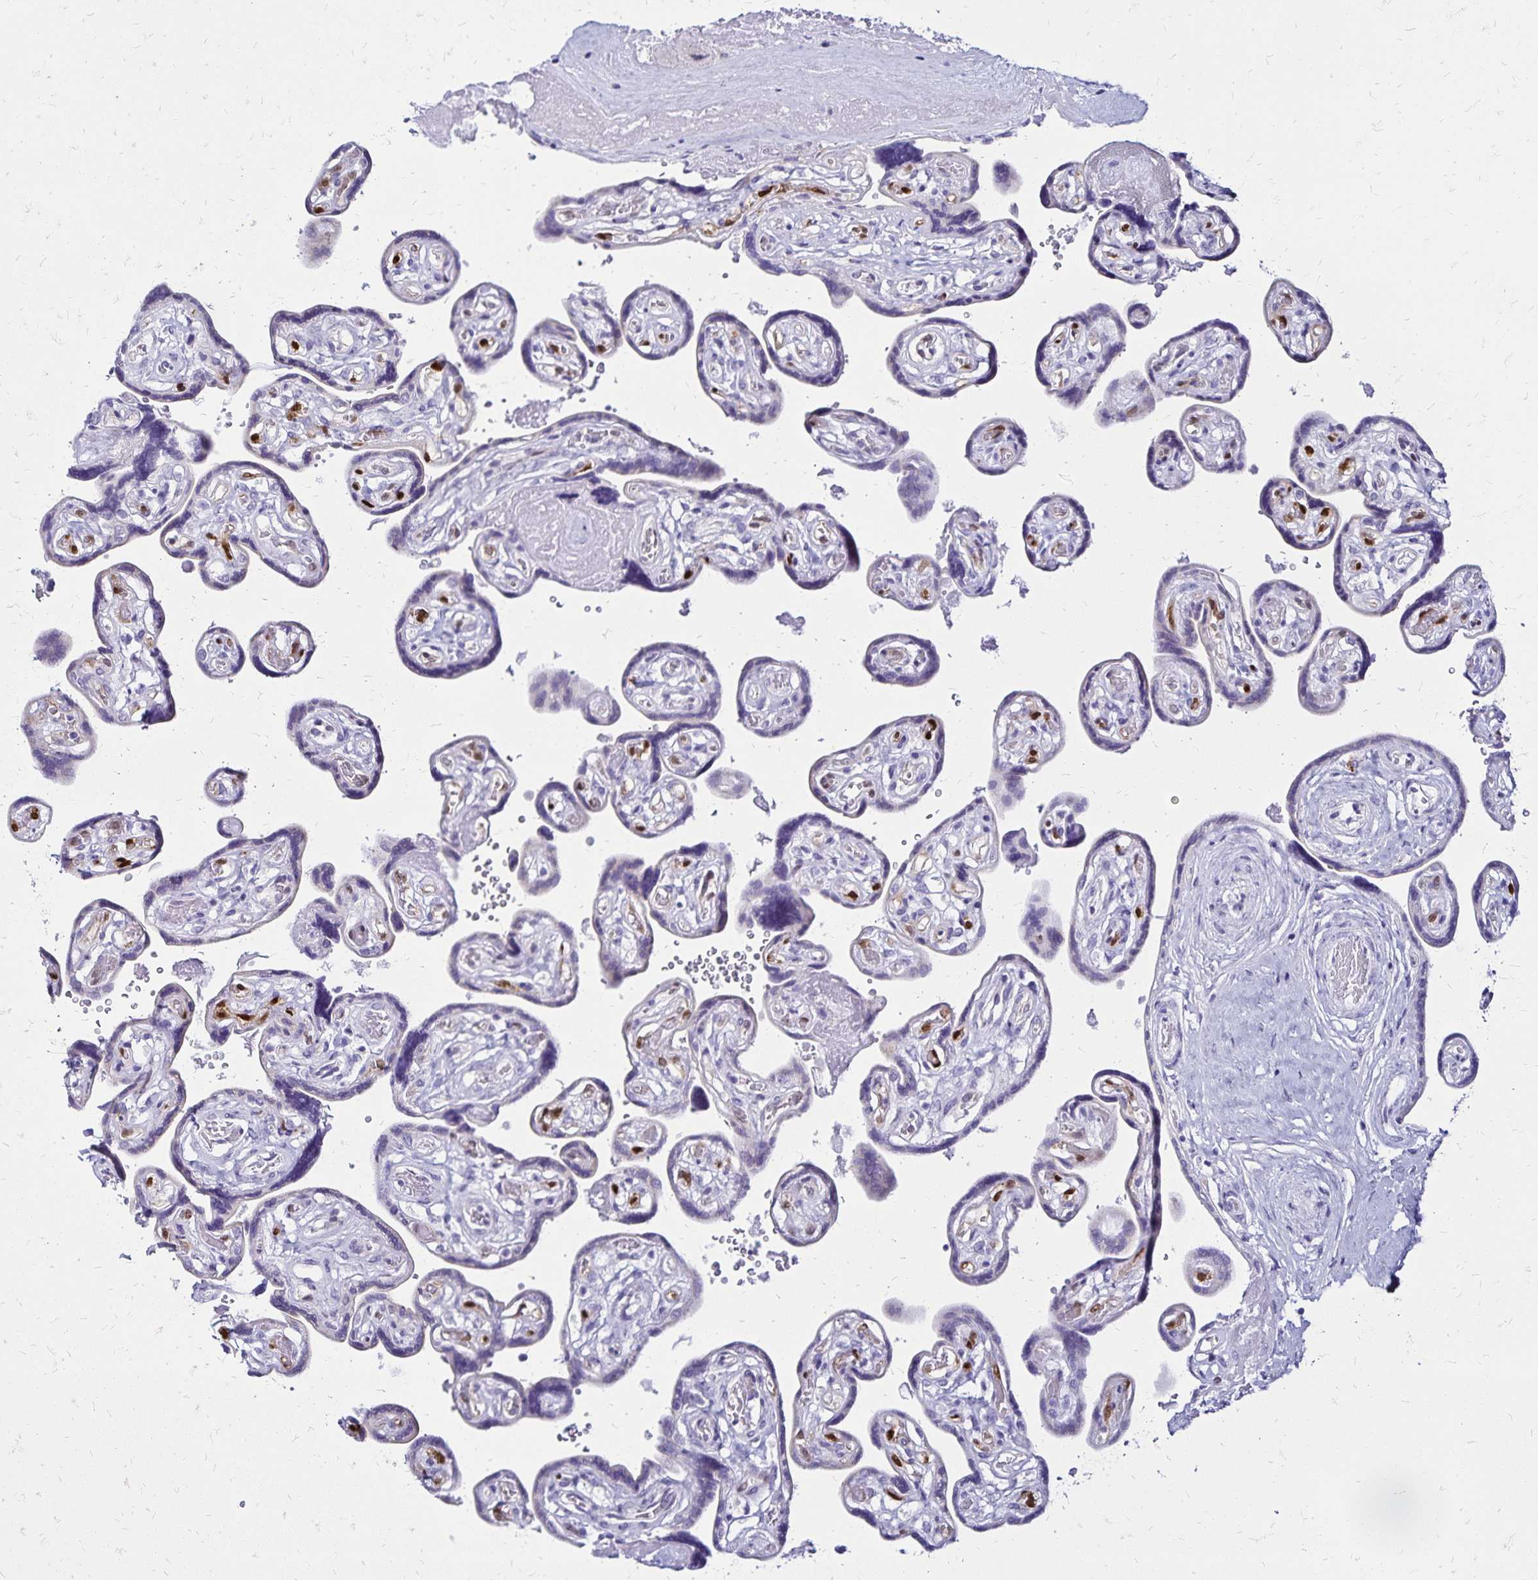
{"staining": {"intensity": "weak", "quantity": "25%-75%", "location": "cytoplasmic/membranous"}, "tissue": "placenta", "cell_type": "Trophoblastic cells", "image_type": "normal", "snomed": [{"axis": "morphology", "description": "Normal tissue, NOS"}, {"axis": "topography", "description": "Placenta"}], "caption": "Normal placenta displays weak cytoplasmic/membranous expression in approximately 25%-75% of trophoblastic cells, visualized by immunohistochemistry.", "gene": "LIN28B", "patient": {"sex": "female", "age": 32}}